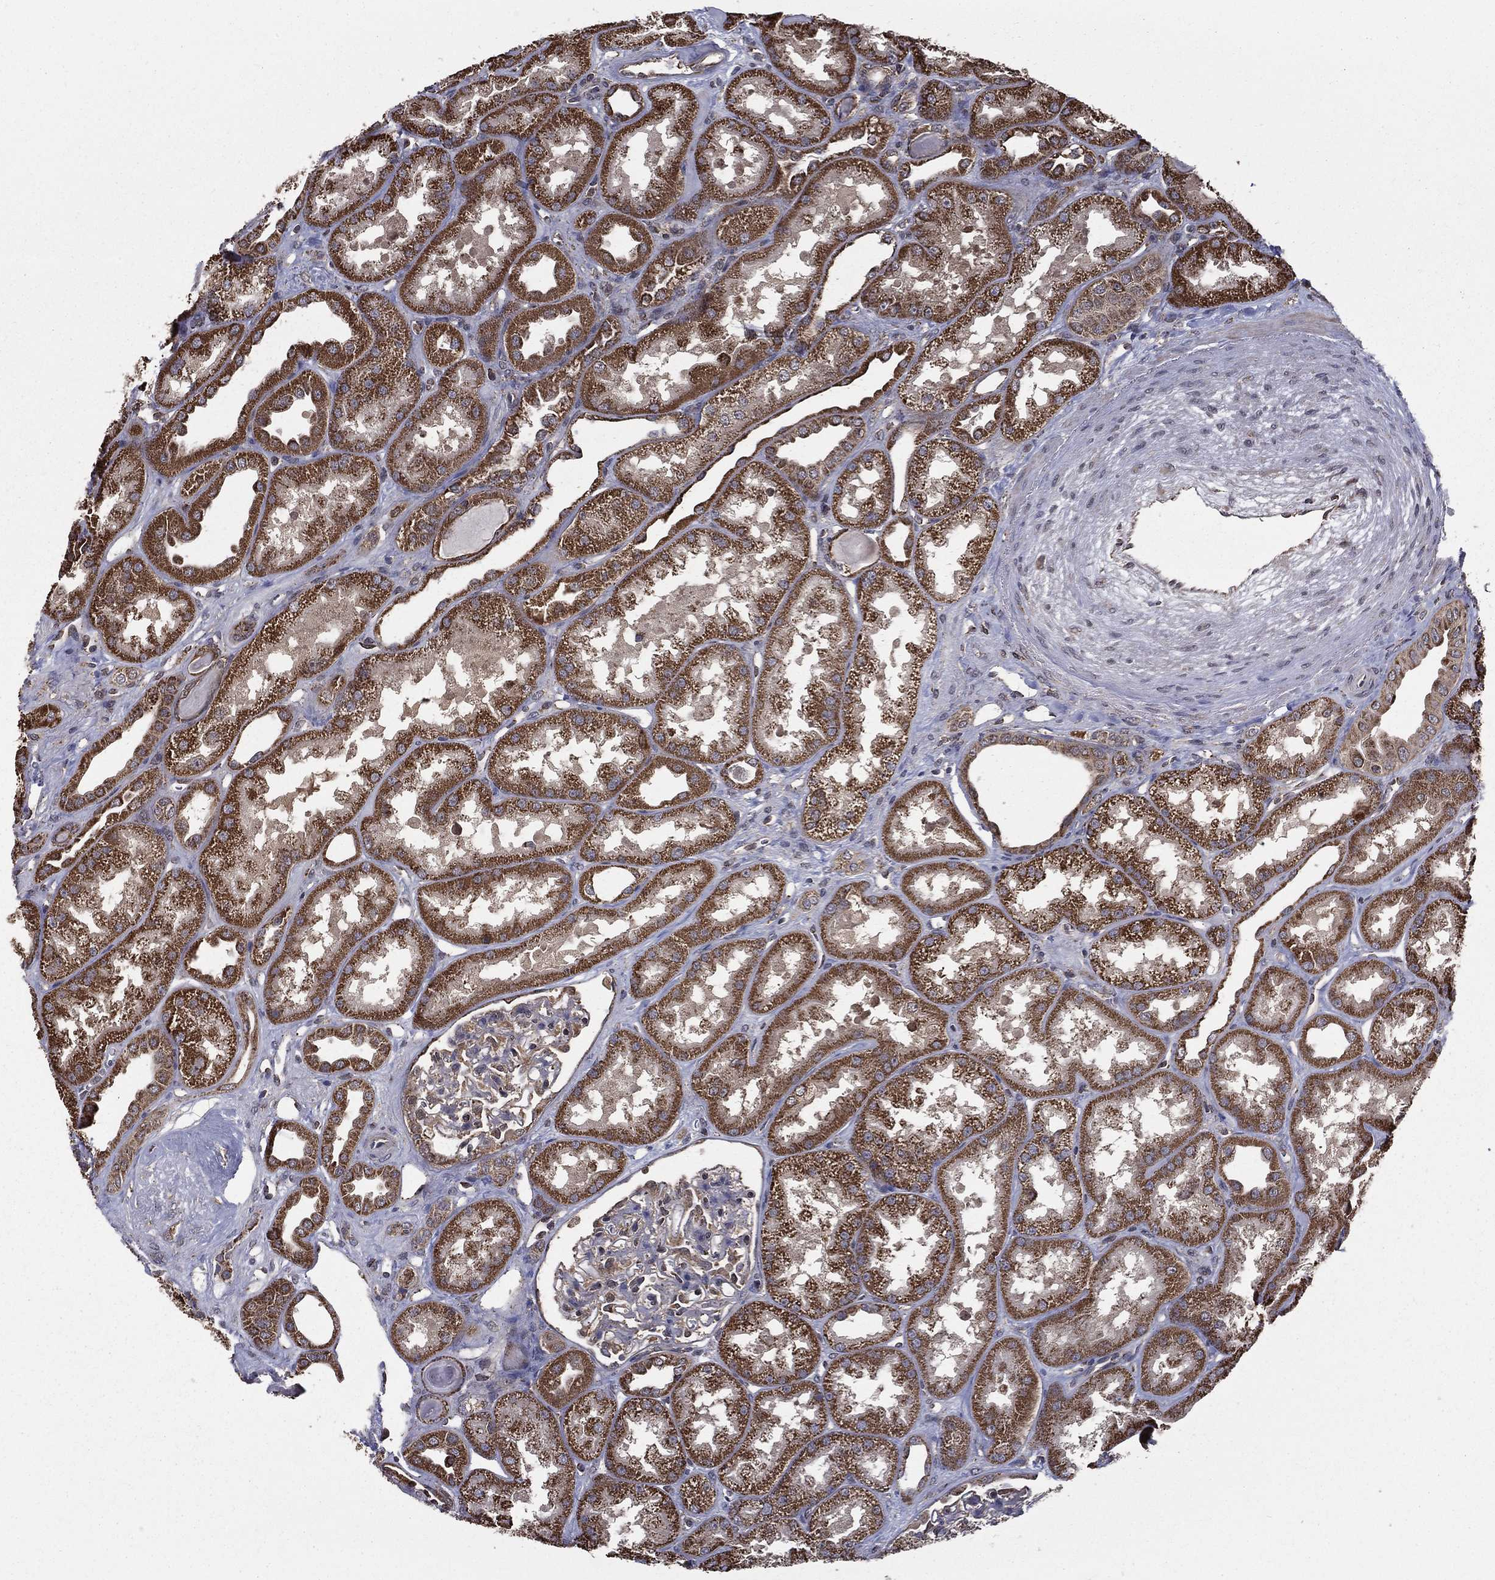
{"staining": {"intensity": "negative", "quantity": "none", "location": "none"}, "tissue": "kidney", "cell_type": "Cells in glomeruli", "image_type": "normal", "snomed": [{"axis": "morphology", "description": "Normal tissue, NOS"}, {"axis": "topography", "description": "Kidney"}], "caption": "IHC of benign kidney exhibits no staining in cells in glomeruli. The staining was performed using DAB (3,3'-diaminobenzidine) to visualize the protein expression in brown, while the nuclei were stained in blue with hematoxylin (Magnification: 20x).", "gene": "ENSG00000288684", "patient": {"sex": "male", "age": 61}}